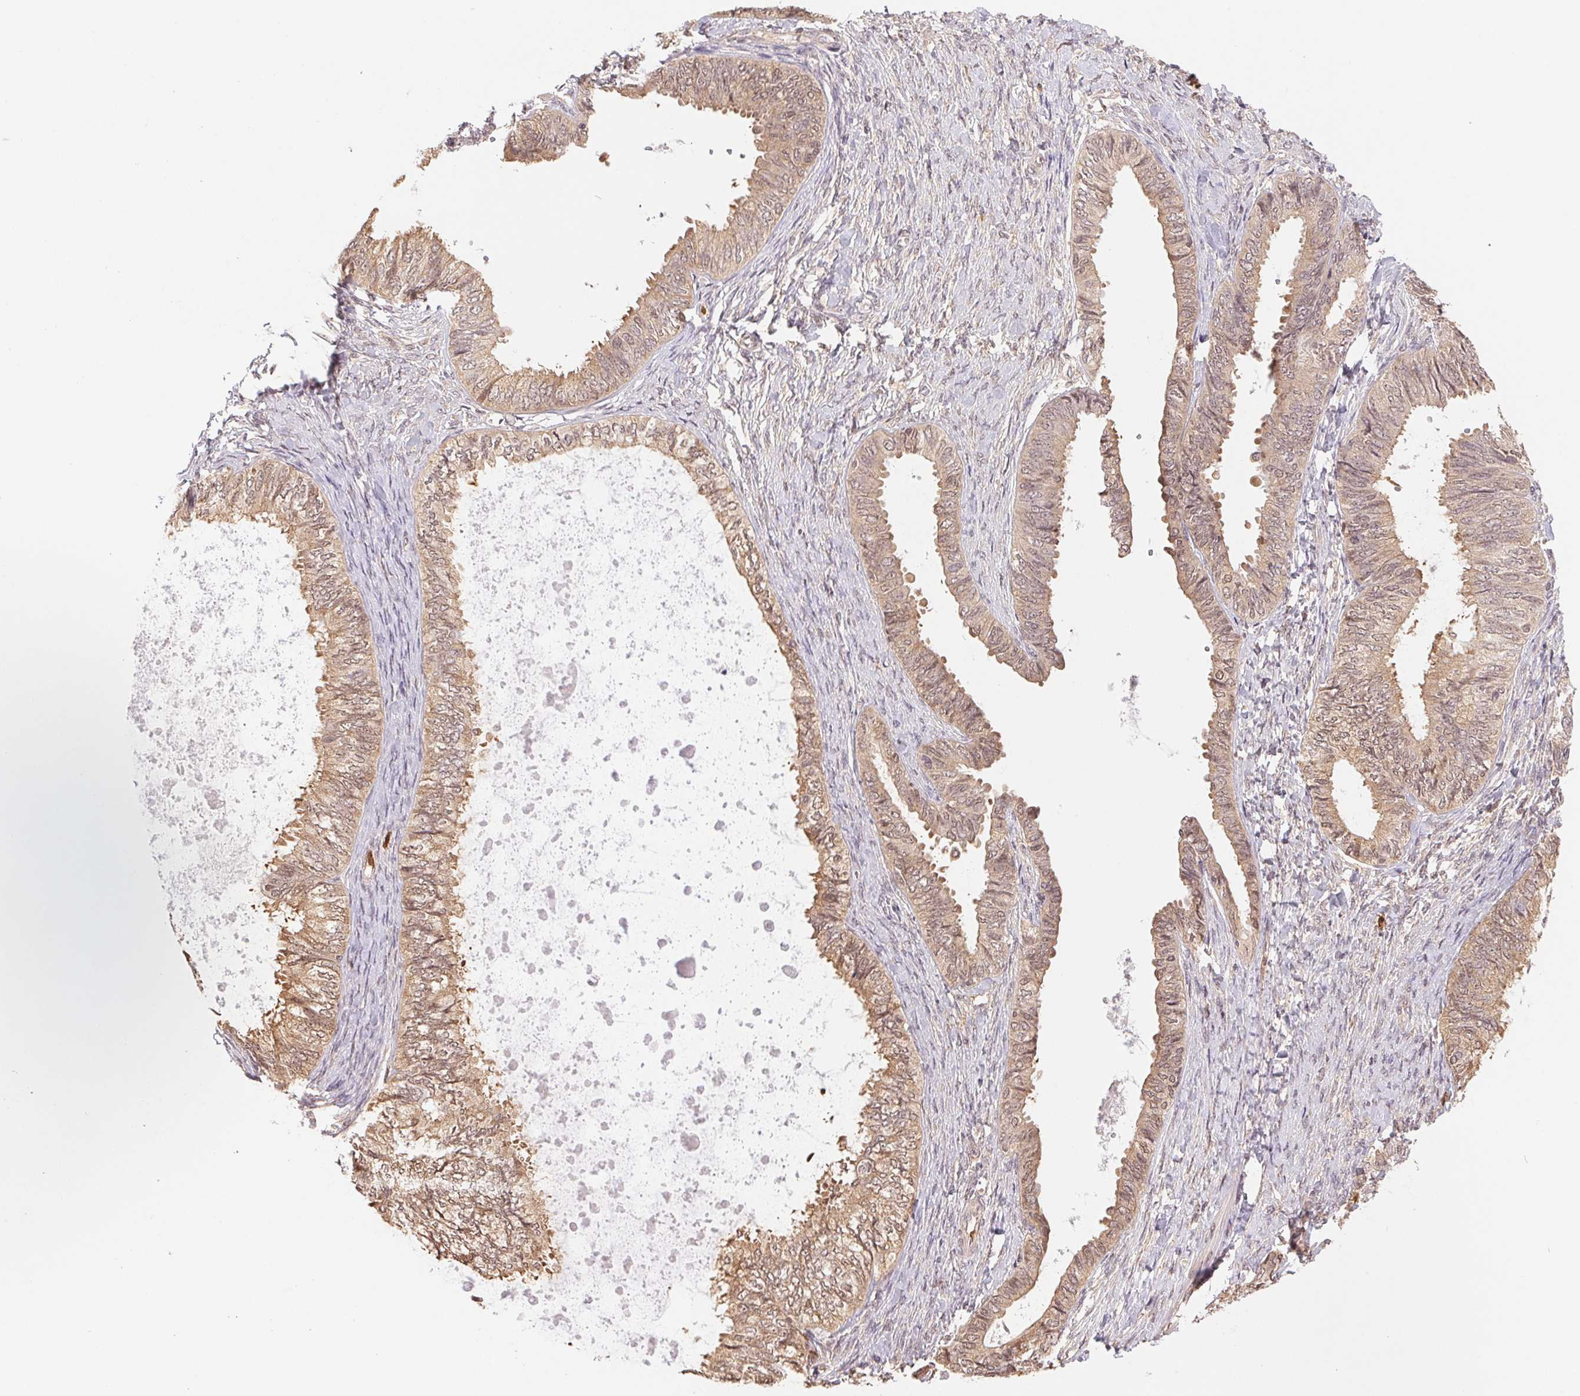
{"staining": {"intensity": "weak", "quantity": ">75%", "location": "cytoplasmic/membranous,nuclear"}, "tissue": "ovarian cancer", "cell_type": "Tumor cells", "image_type": "cancer", "snomed": [{"axis": "morphology", "description": "Carcinoma, endometroid"}, {"axis": "topography", "description": "Ovary"}], "caption": "Brown immunohistochemical staining in endometroid carcinoma (ovarian) shows weak cytoplasmic/membranous and nuclear positivity in about >75% of tumor cells.", "gene": "CDC123", "patient": {"sex": "female", "age": 70}}